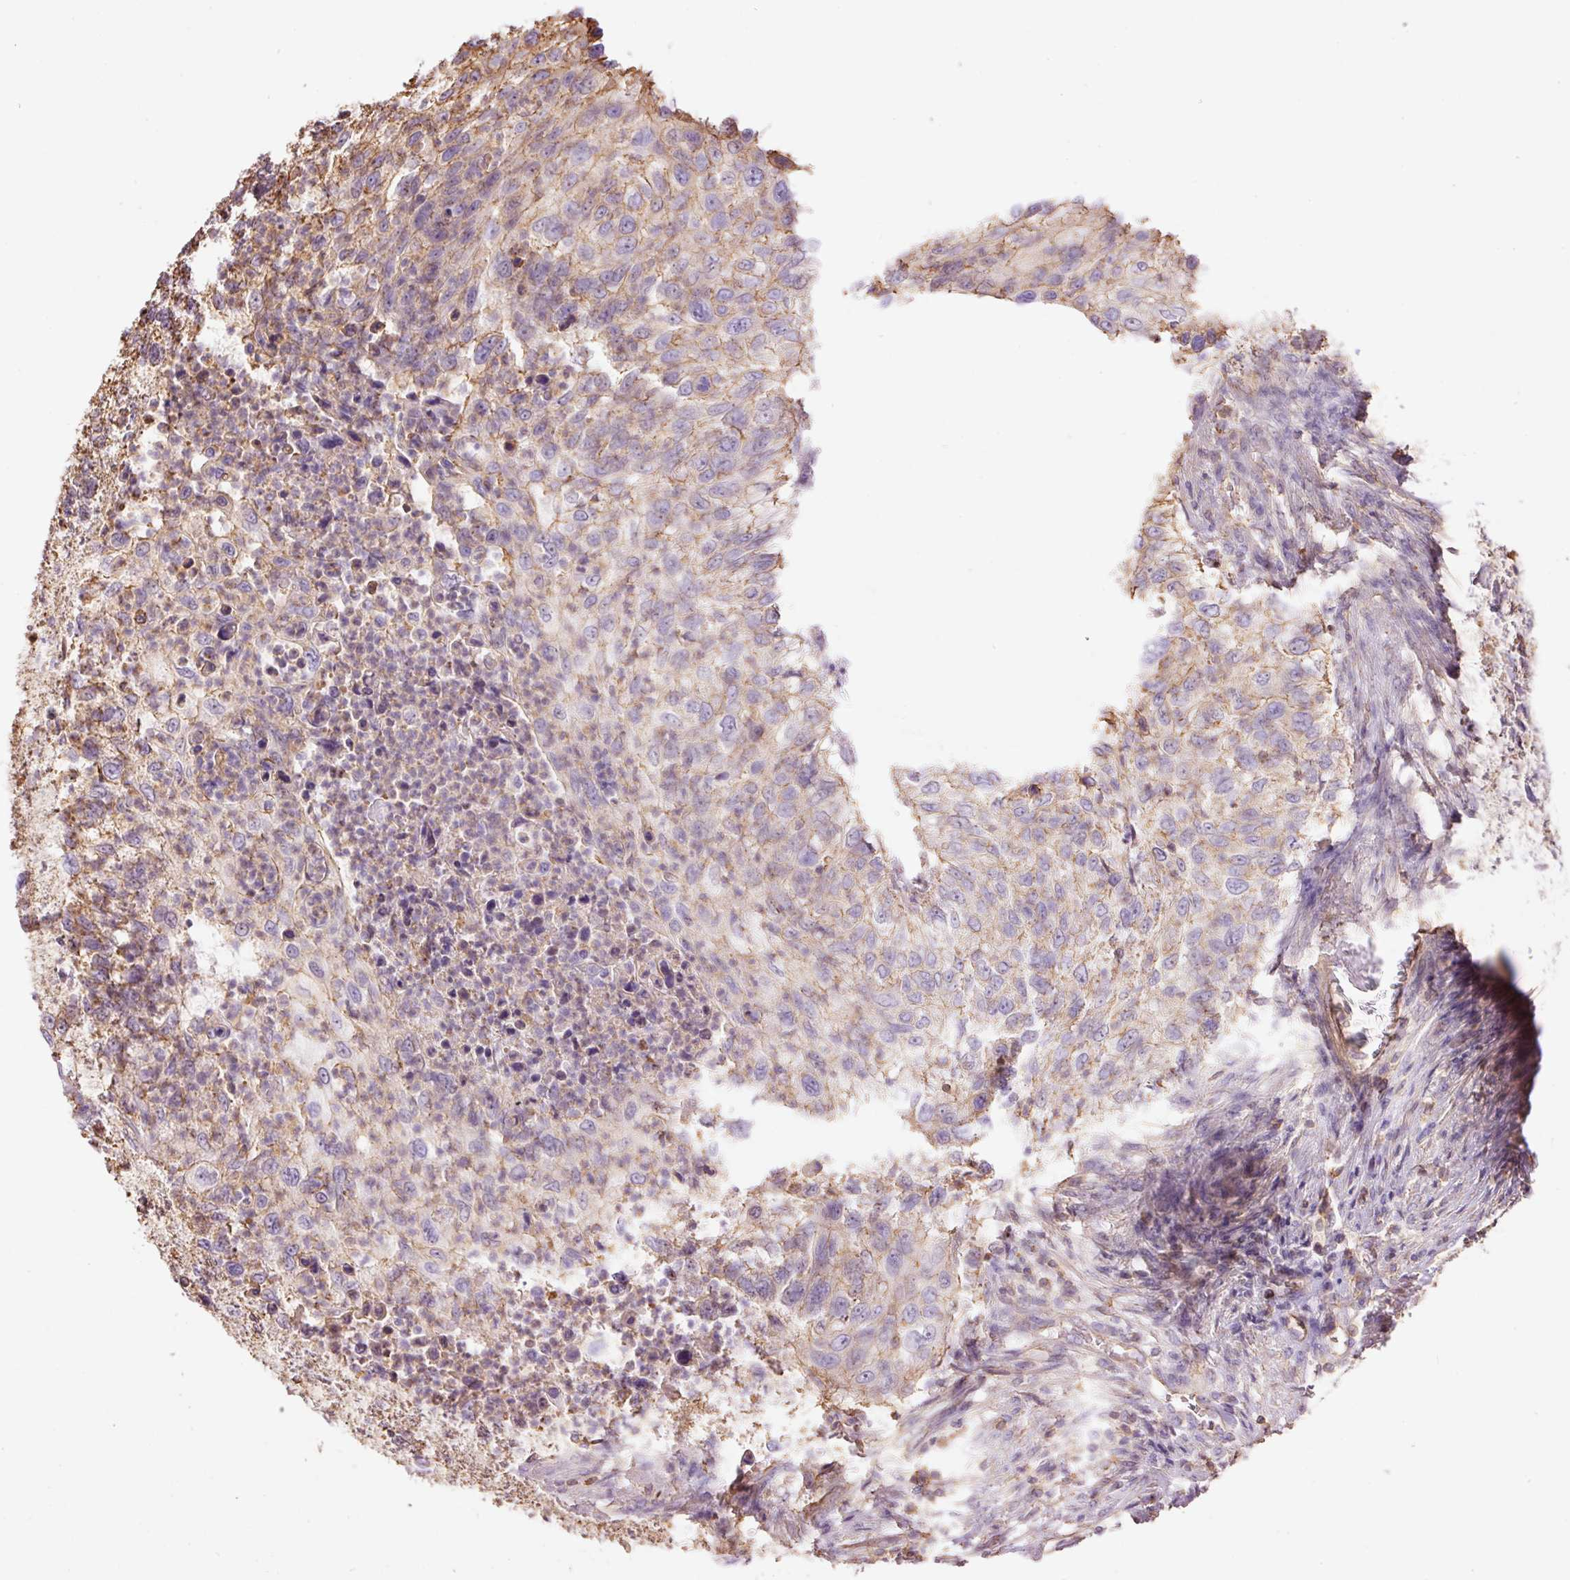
{"staining": {"intensity": "weak", "quantity": "25%-75%", "location": "cytoplasmic/membranous"}, "tissue": "urothelial cancer", "cell_type": "Tumor cells", "image_type": "cancer", "snomed": [{"axis": "morphology", "description": "Urothelial carcinoma, High grade"}, {"axis": "topography", "description": "Urinary bladder"}], "caption": "Protein staining displays weak cytoplasmic/membranous positivity in about 25%-75% of tumor cells in urothelial carcinoma (high-grade).", "gene": "PPP1R1B", "patient": {"sex": "female", "age": 60}}